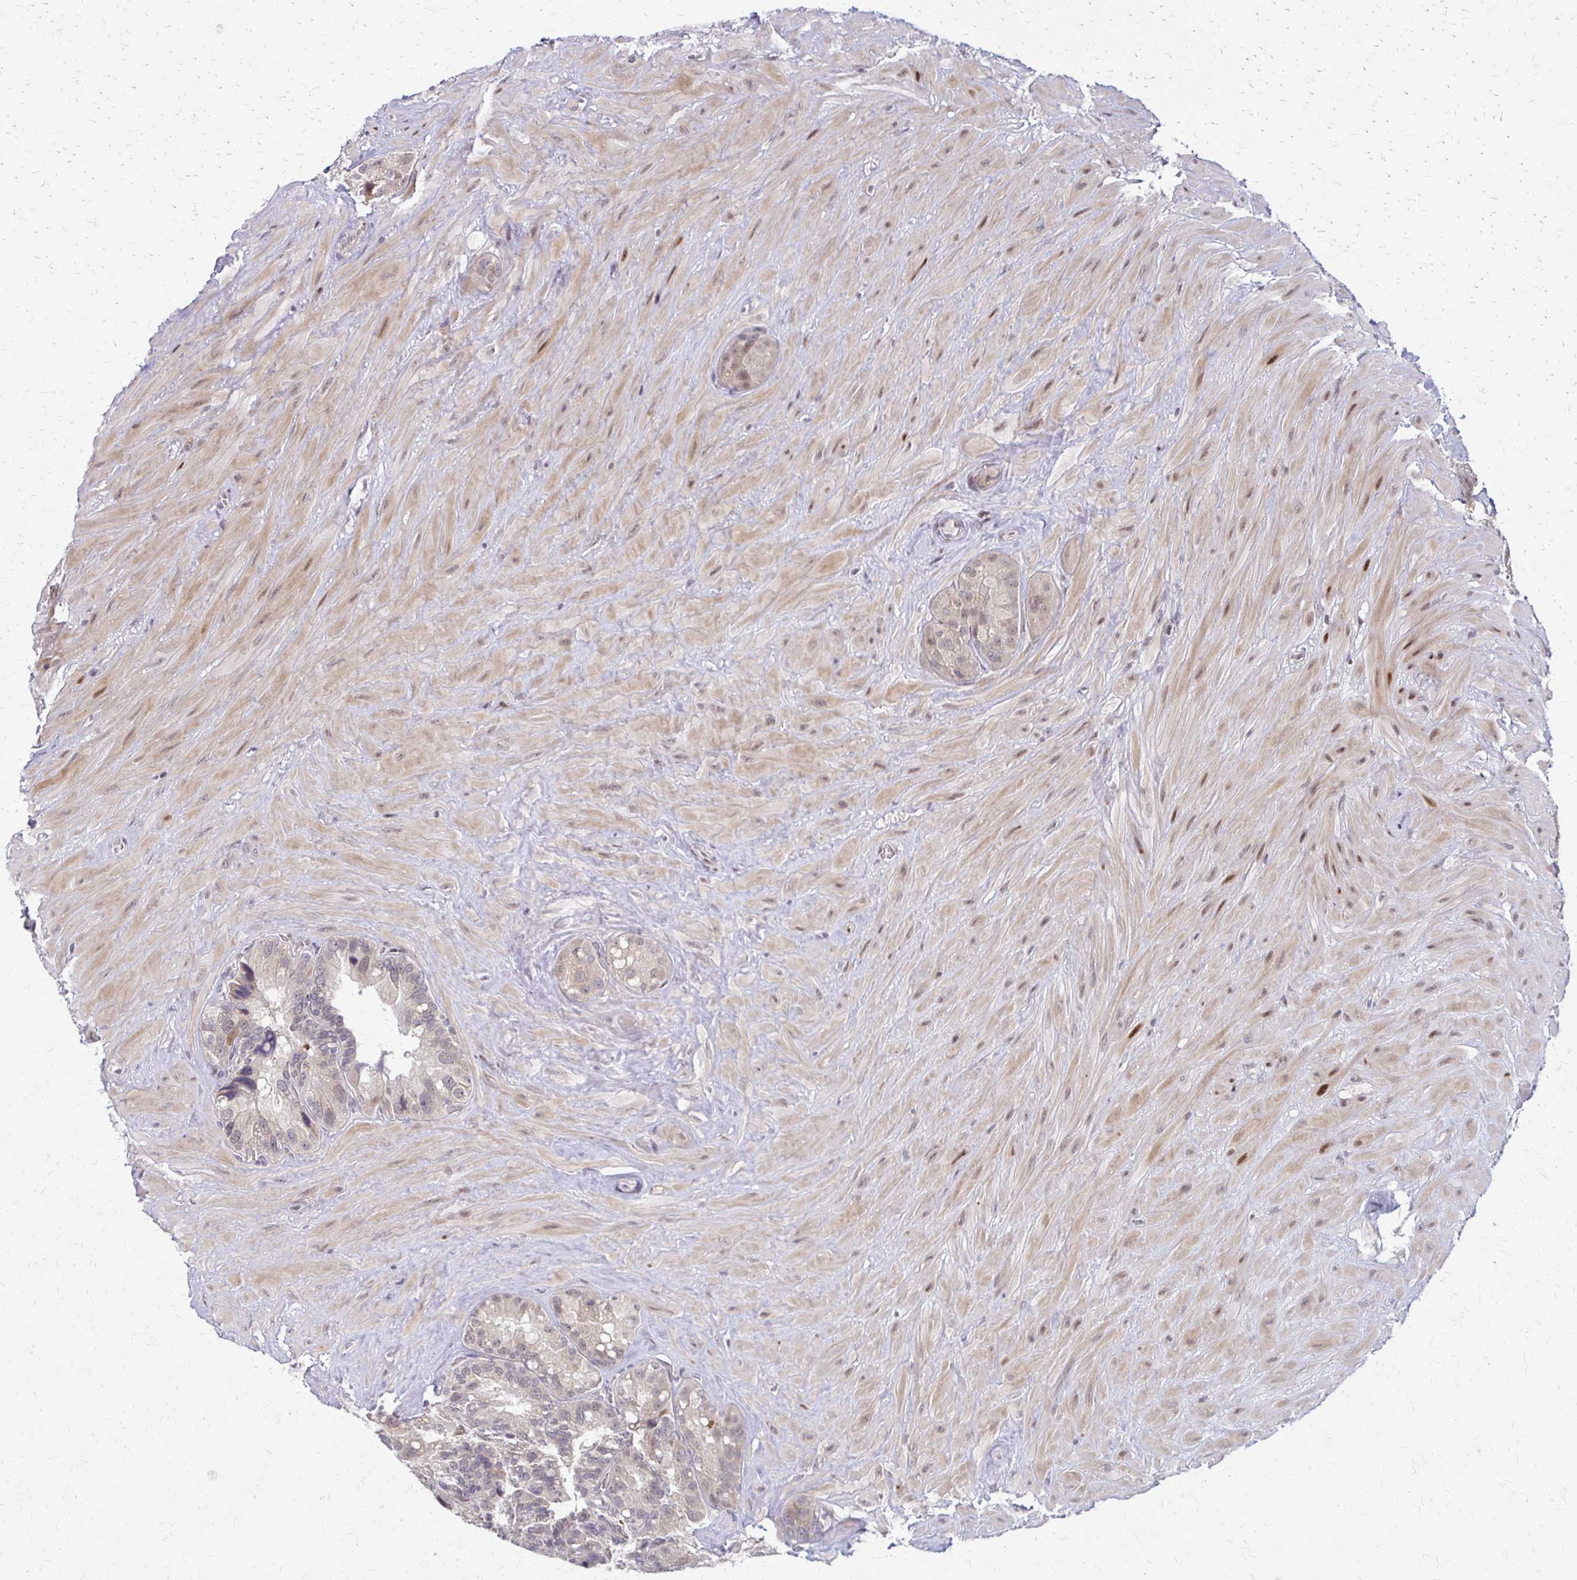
{"staining": {"intensity": "negative", "quantity": "none", "location": "none"}, "tissue": "seminal vesicle", "cell_type": "Glandular cells", "image_type": "normal", "snomed": [{"axis": "morphology", "description": "Normal tissue, NOS"}, {"axis": "topography", "description": "Seminal veicle"}], "caption": "Glandular cells are negative for protein expression in benign human seminal vesicle. (DAB IHC with hematoxylin counter stain).", "gene": "TRIR", "patient": {"sex": "male", "age": 60}}